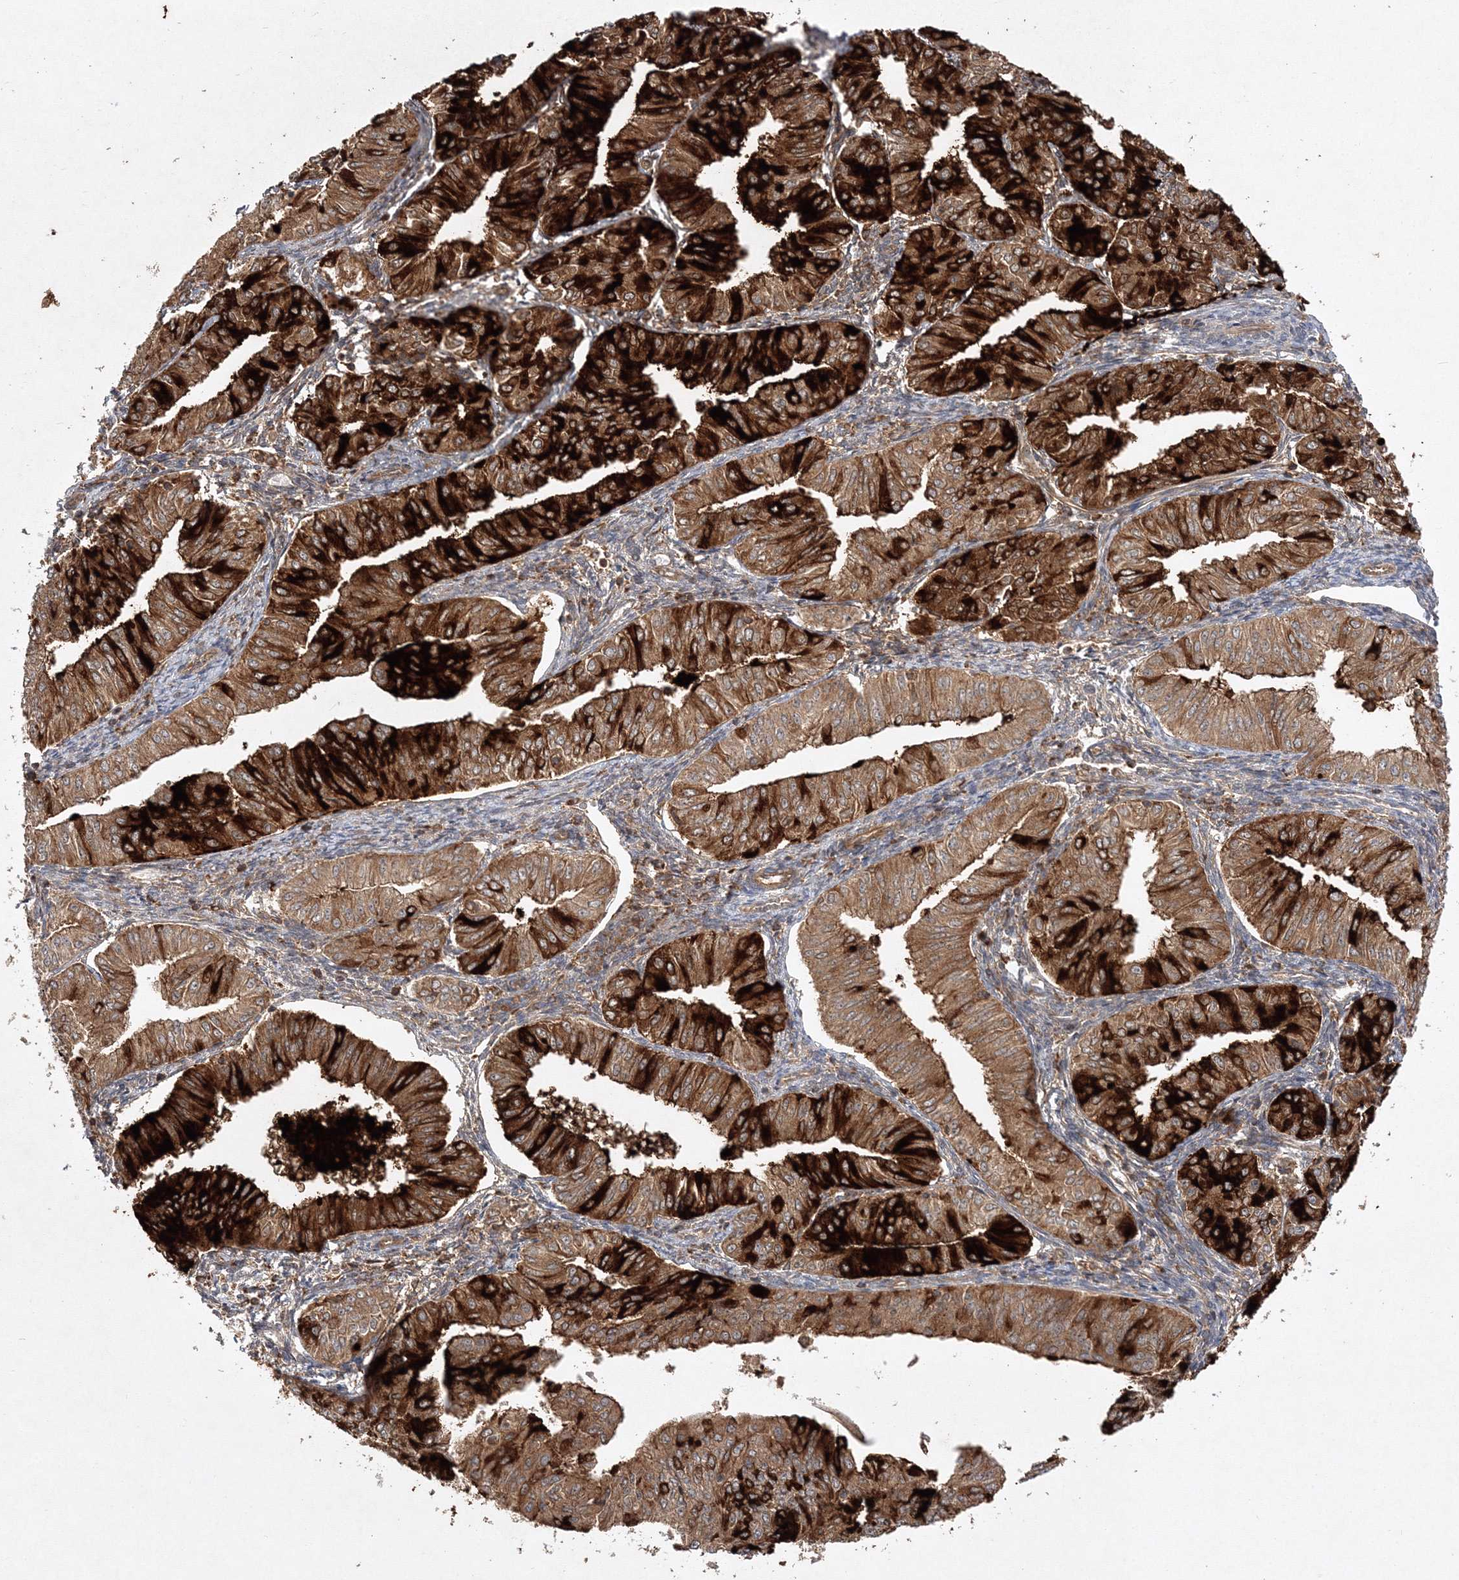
{"staining": {"intensity": "strong", "quantity": ">75%", "location": "cytoplasmic/membranous"}, "tissue": "endometrial cancer", "cell_type": "Tumor cells", "image_type": "cancer", "snomed": [{"axis": "morphology", "description": "Normal tissue, NOS"}, {"axis": "morphology", "description": "Adenocarcinoma, NOS"}, {"axis": "topography", "description": "Endometrium"}], "caption": "Approximately >75% of tumor cells in endometrial adenocarcinoma exhibit strong cytoplasmic/membranous protein staining as visualized by brown immunohistochemical staining.", "gene": "WDR37", "patient": {"sex": "female", "age": 53}}